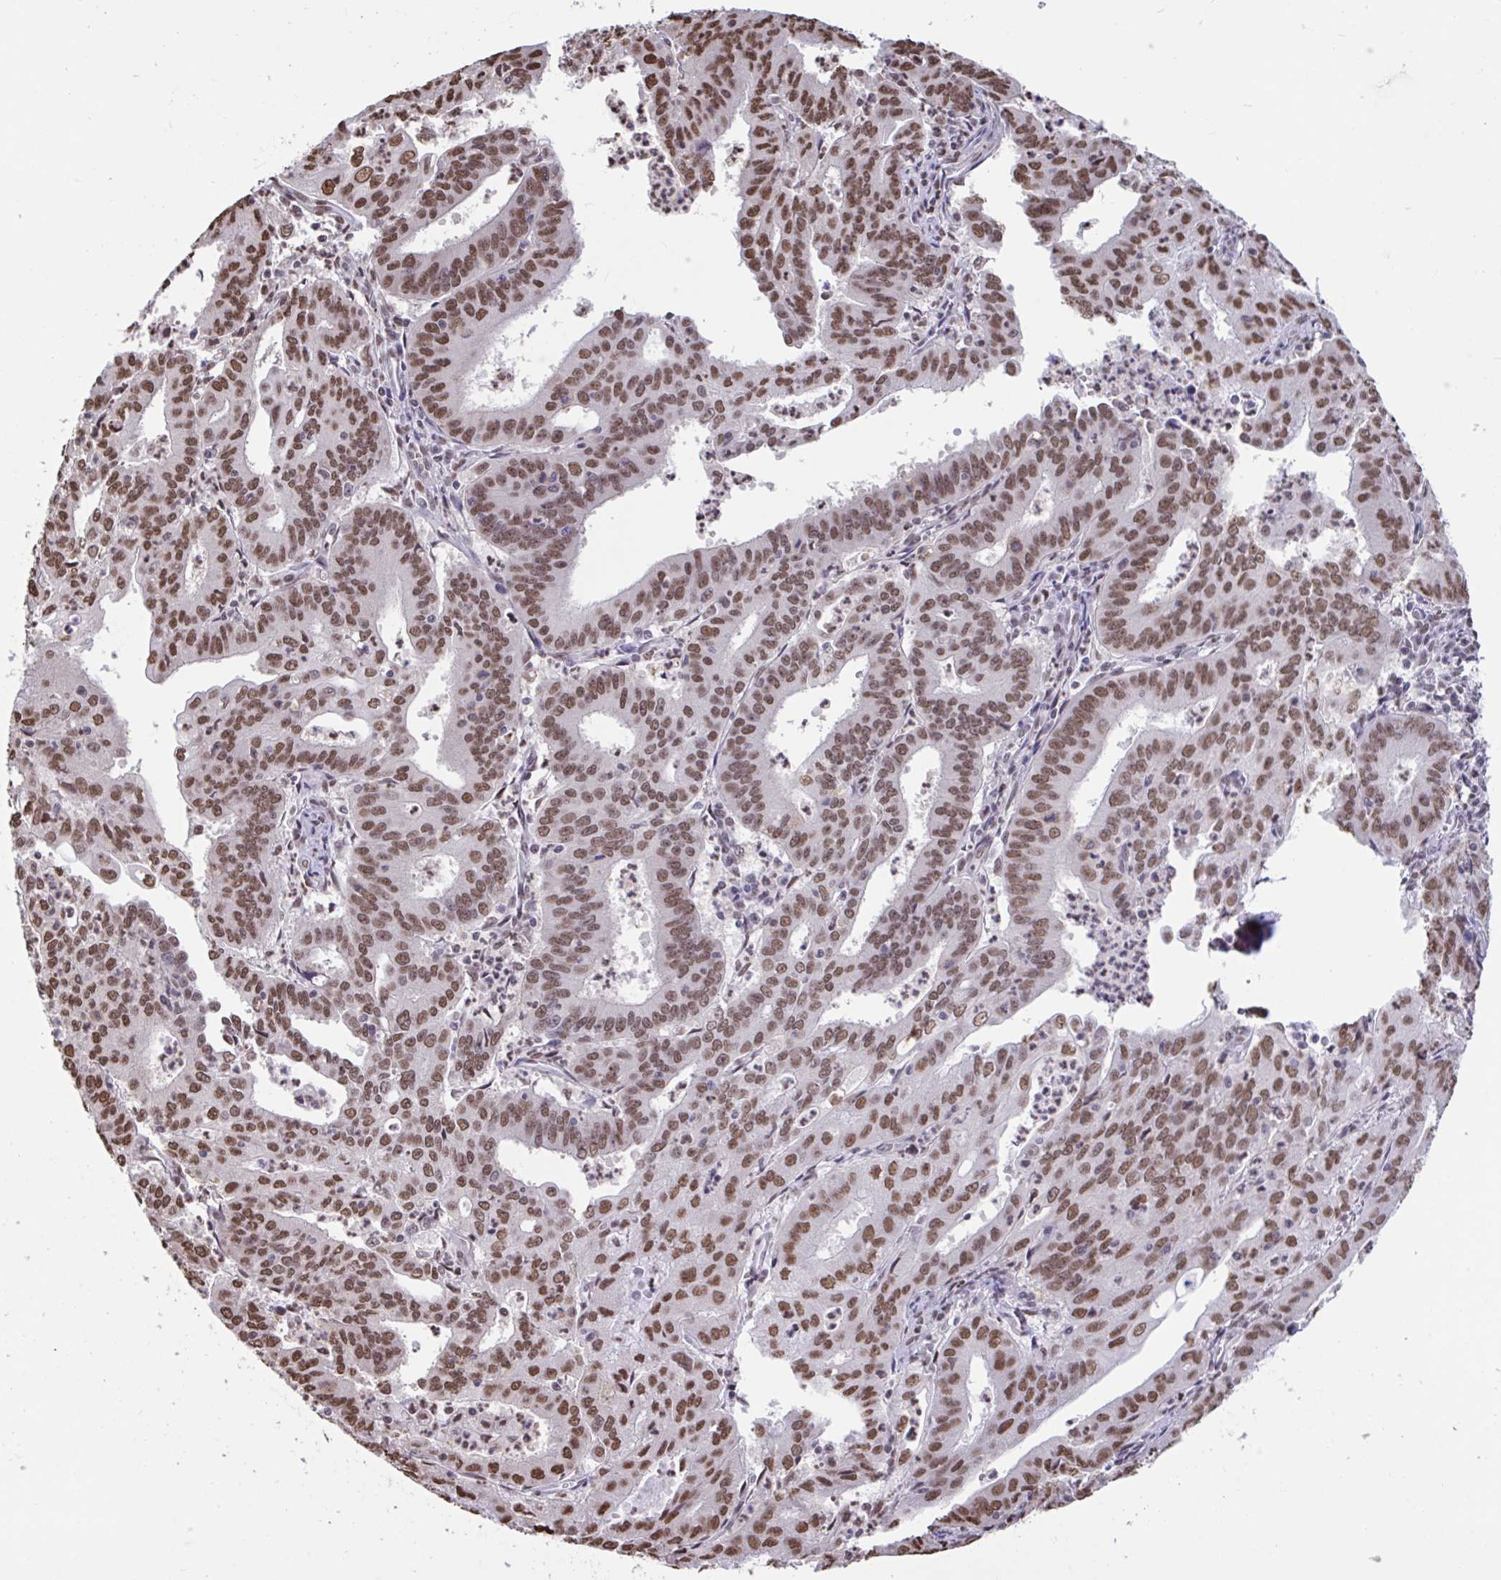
{"staining": {"intensity": "moderate", "quantity": ">75%", "location": "nuclear"}, "tissue": "cervical cancer", "cell_type": "Tumor cells", "image_type": "cancer", "snomed": [{"axis": "morphology", "description": "Adenocarcinoma, NOS"}, {"axis": "topography", "description": "Cervix"}], "caption": "Cervical adenocarcinoma stained with DAB (3,3'-diaminobenzidine) IHC reveals medium levels of moderate nuclear expression in about >75% of tumor cells. (DAB (3,3'-diaminobenzidine) IHC, brown staining for protein, blue staining for nuclei).", "gene": "HNRNPDL", "patient": {"sex": "female", "age": 56}}